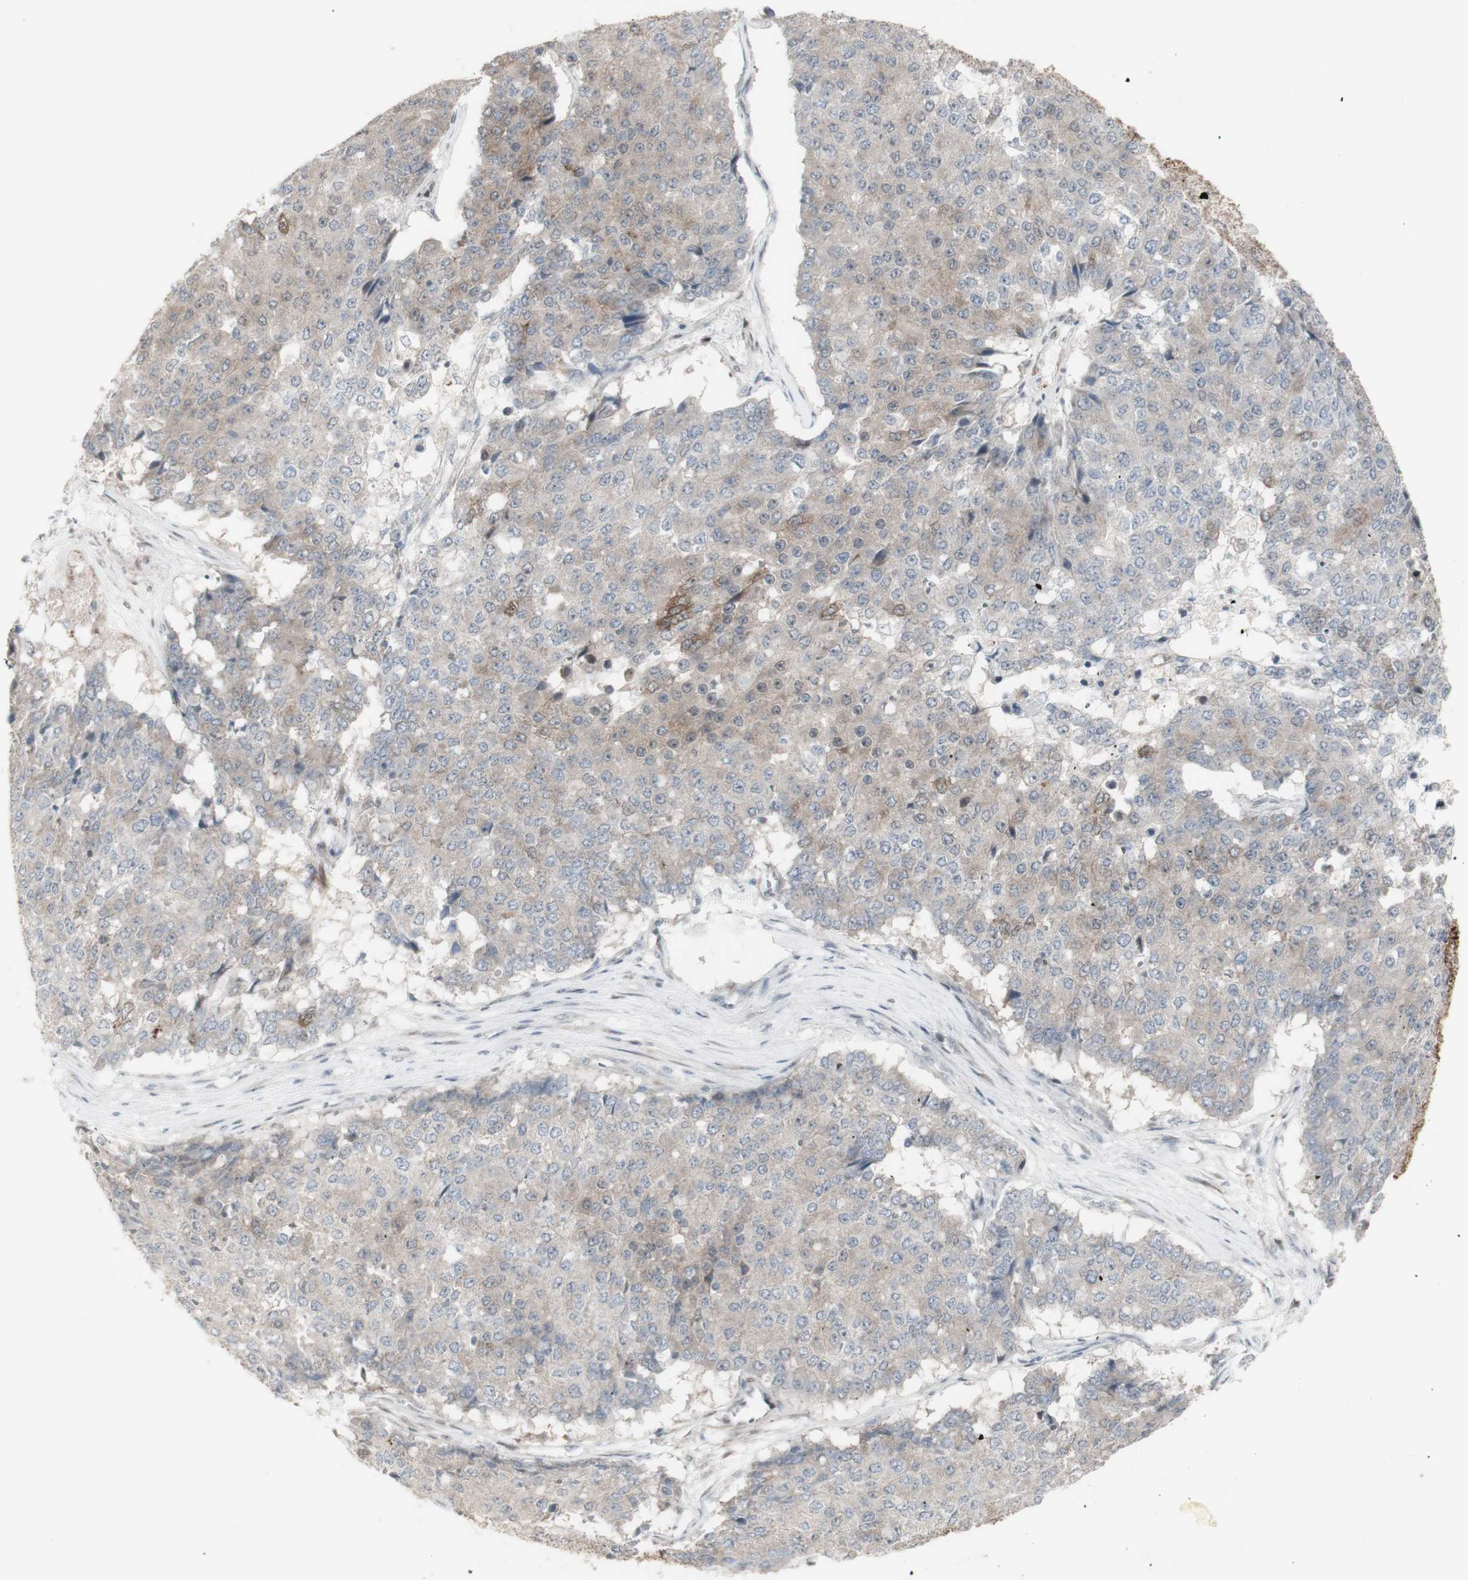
{"staining": {"intensity": "weak", "quantity": "25%-75%", "location": "cytoplasmic/membranous"}, "tissue": "pancreatic cancer", "cell_type": "Tumor cells", "image_type": "cancer", "snomed": [{"axis": "morphology", "description": "Adenocarcinoma, NOS"}, {"axis": "topography", "description": "Pancreas"}], "caption": "Protein analysis of pancreatic cancer (adenocarcinoma) tissue exhibits weak cytoplasmic/membranous expression in about 25%-75% of tumor cells.", "gene": "C1orf116", "patient": {"sex": "male", "age": 50}}